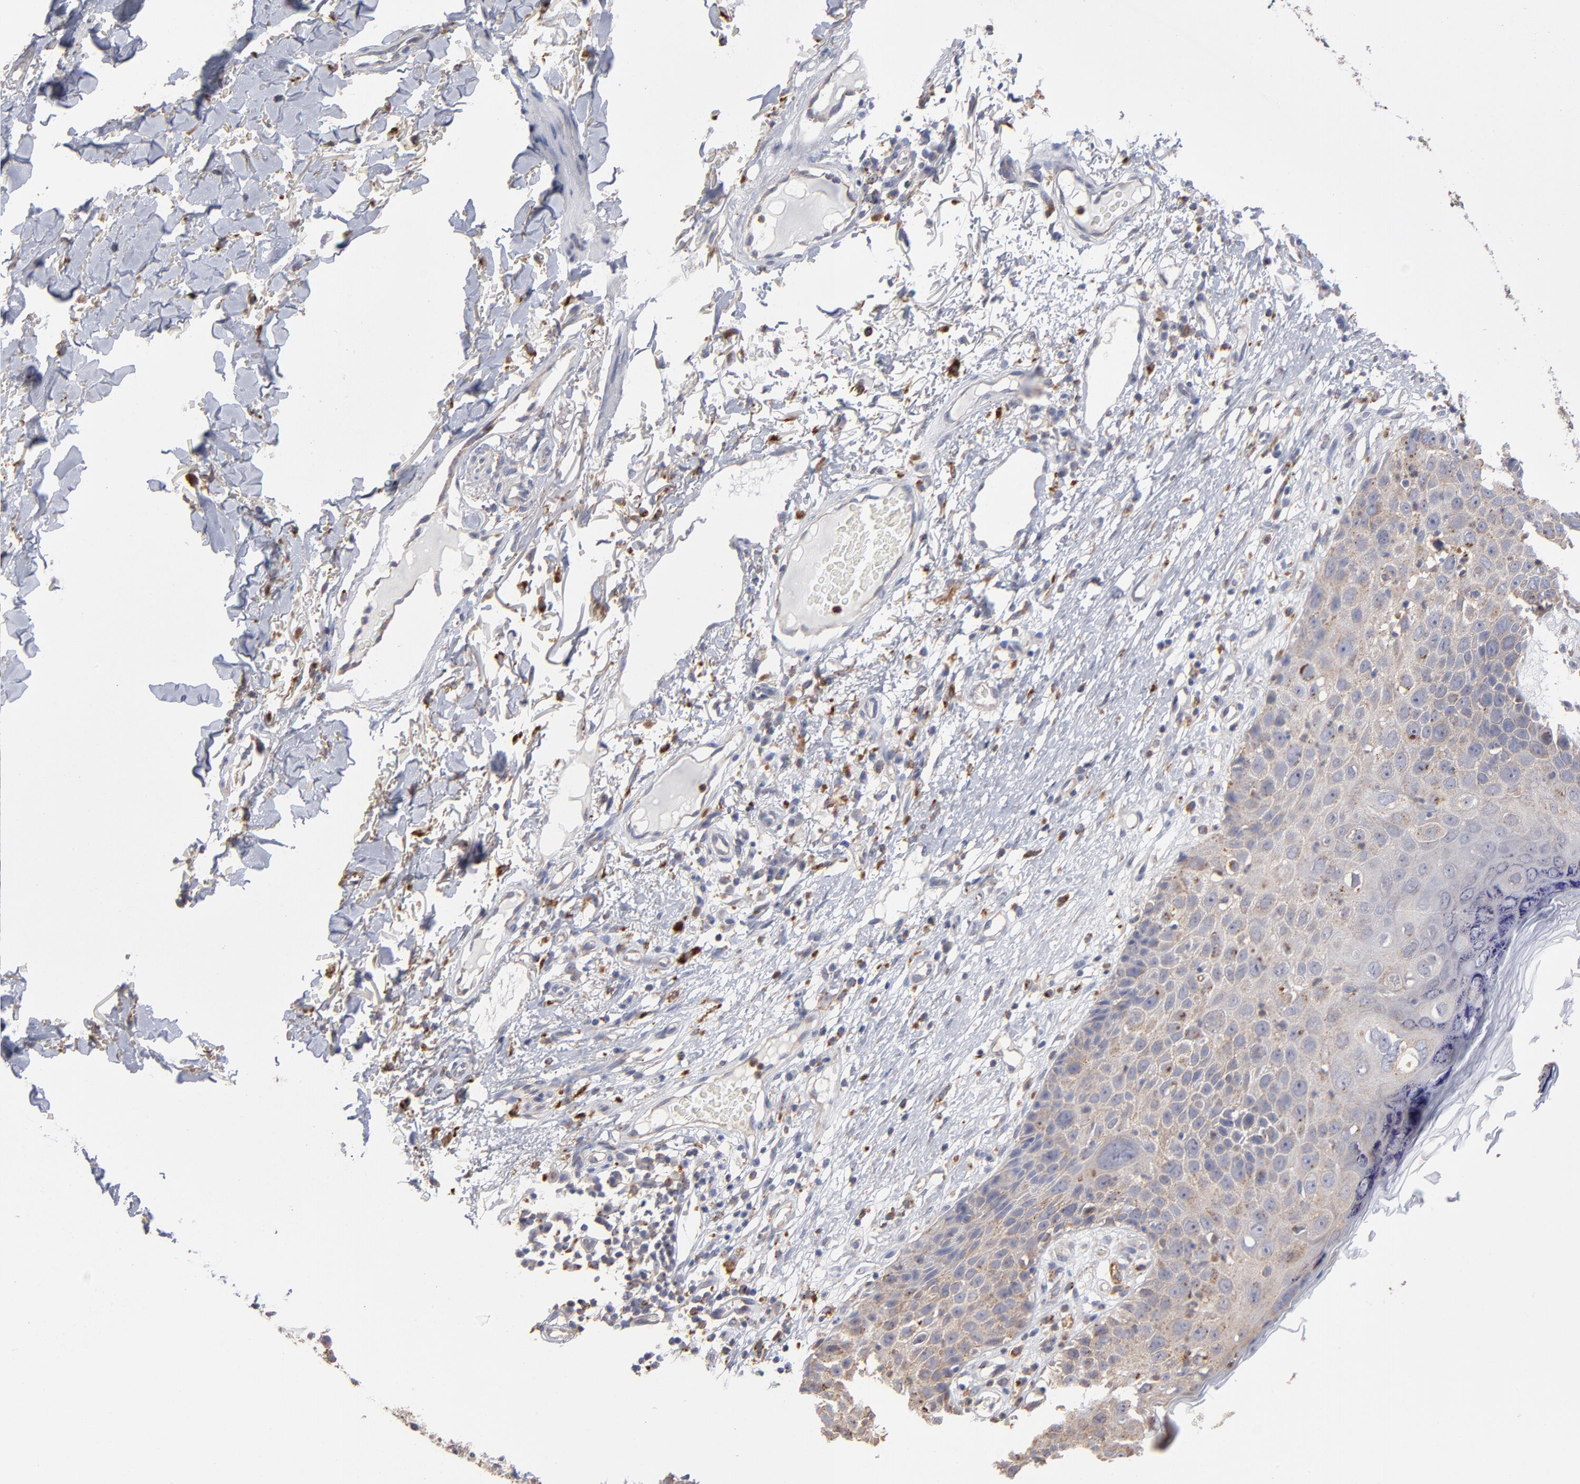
{"staining": {"intensity": "weak", "quantity": ">75%", "location": "cytoplasmic/membranous"}, "tissue": "skin cancer", "cell_type": "Tumor cells", "image_type": "cancer", "snomed": [{"axis": "morphology", "description": "Squamous cell carcinoma, NOS"}, {"axis": "topography", "description": "Skin"}], "caption": "A brown stain labels weak cytoplasmic/membranous staining of a protein in squamous cell carcinoma (skin) tumor cells. (DAB (3,3'-diaminobenzidine) IHC with brightfield microscopy, high magnification).", "gene": "RRAGB", "patient": {"sex": "male", "age": 87}}